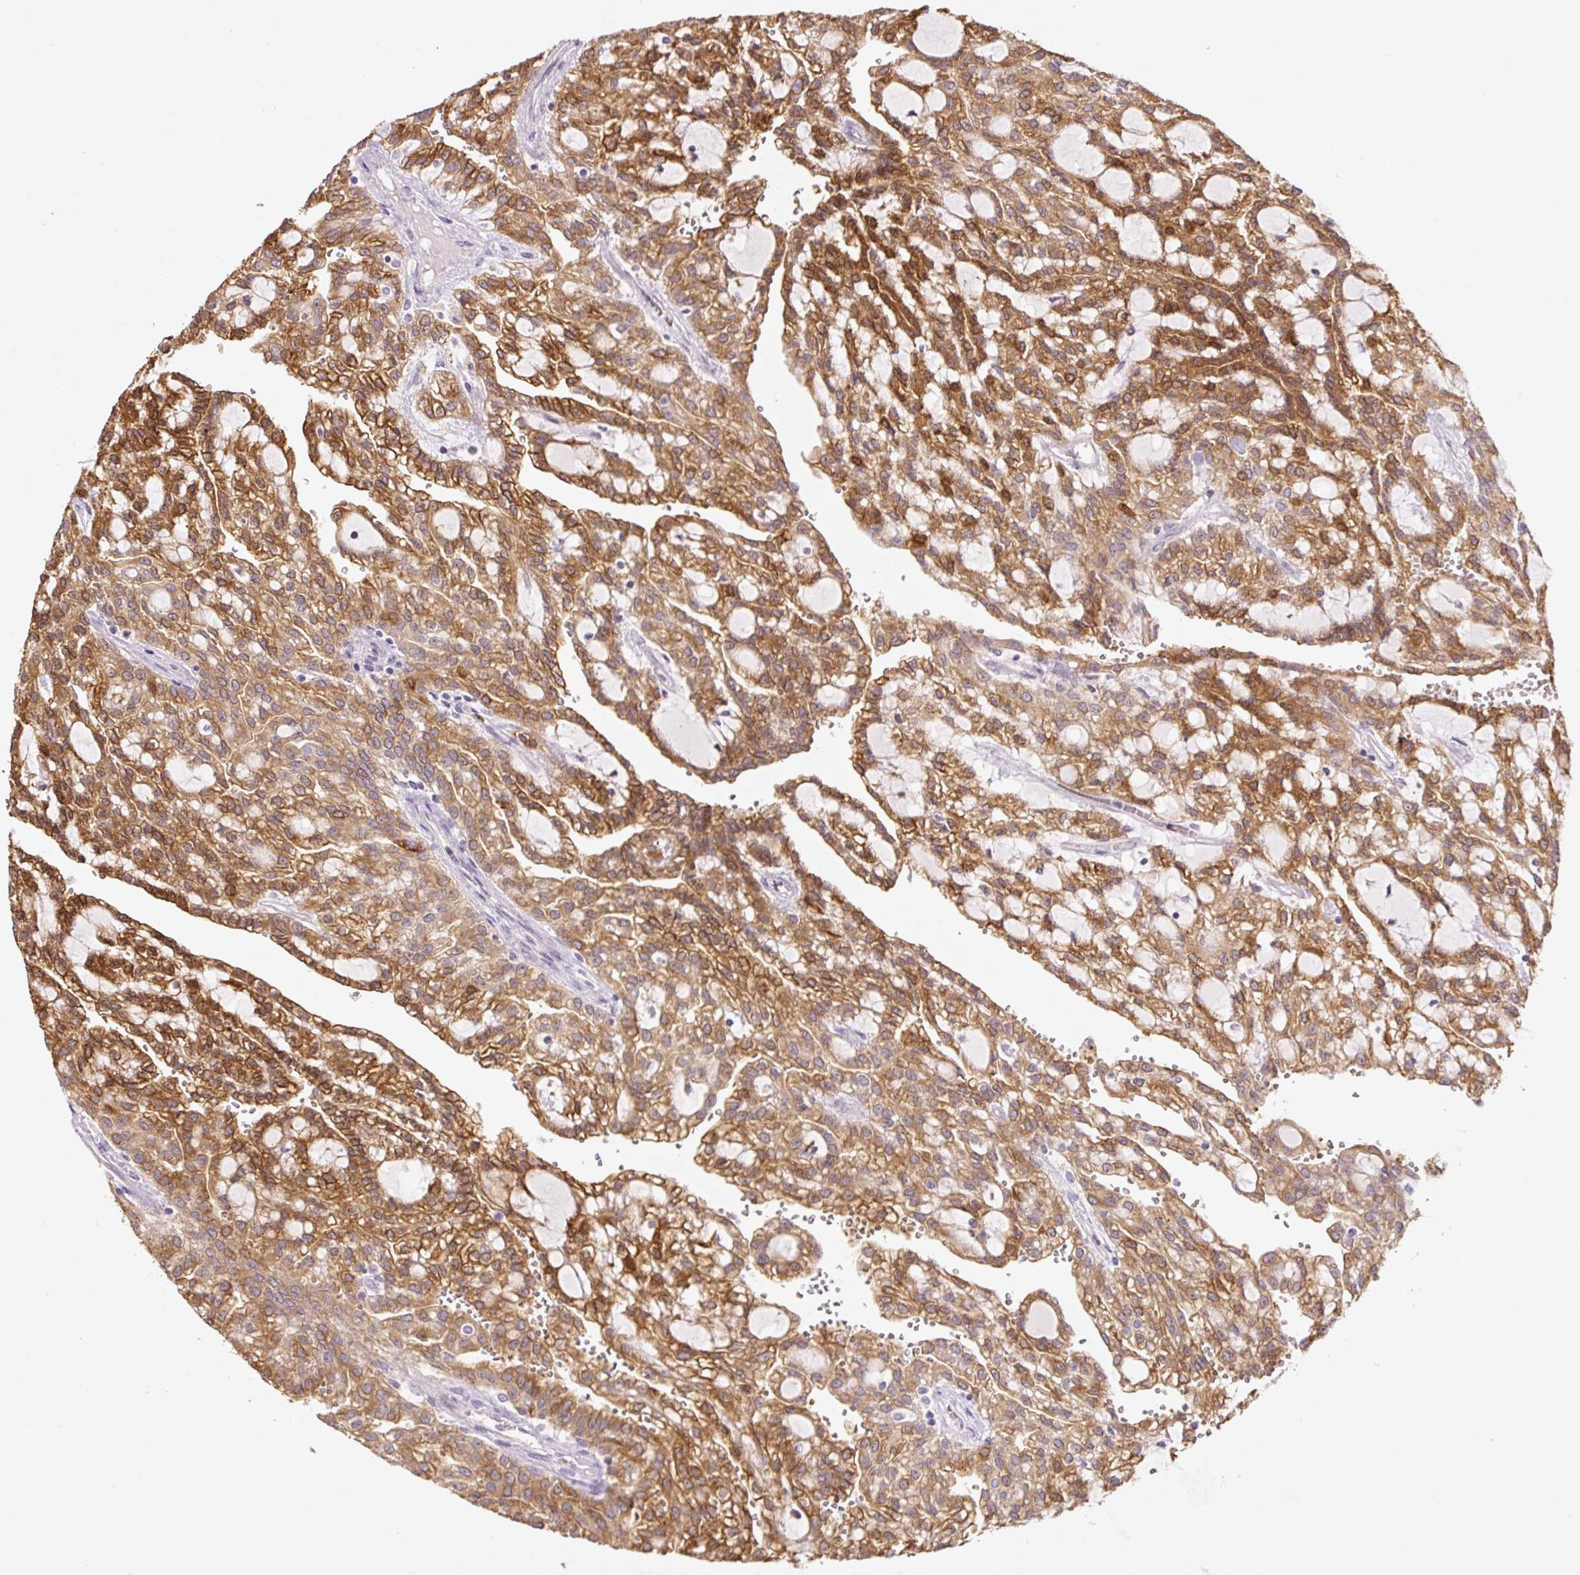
{"staining": {"intensity": "strong", "quantity": ">75%", "location": "cytoplasmic/membranous"}, "tissue": "renal cancer", "cell_type": "Tumor cells", "image_type": "cancer", "snomed": [{"axis": "morphology", "description": "Adenocarcinoma, NOS"}, {"axis": "topography", "description": "Kidney"}], "caption": "Renal cancer (adenocarcinoma) stained with DAB (3,3'-diaminobenzidine) immunohistochemistry (IHC) exhibits high levels of strong cytoplasmic/membranous expression in about >75% of tumor cells.", "gene": "SPSB2", "patient": {"sex": "male", "age": 63}}